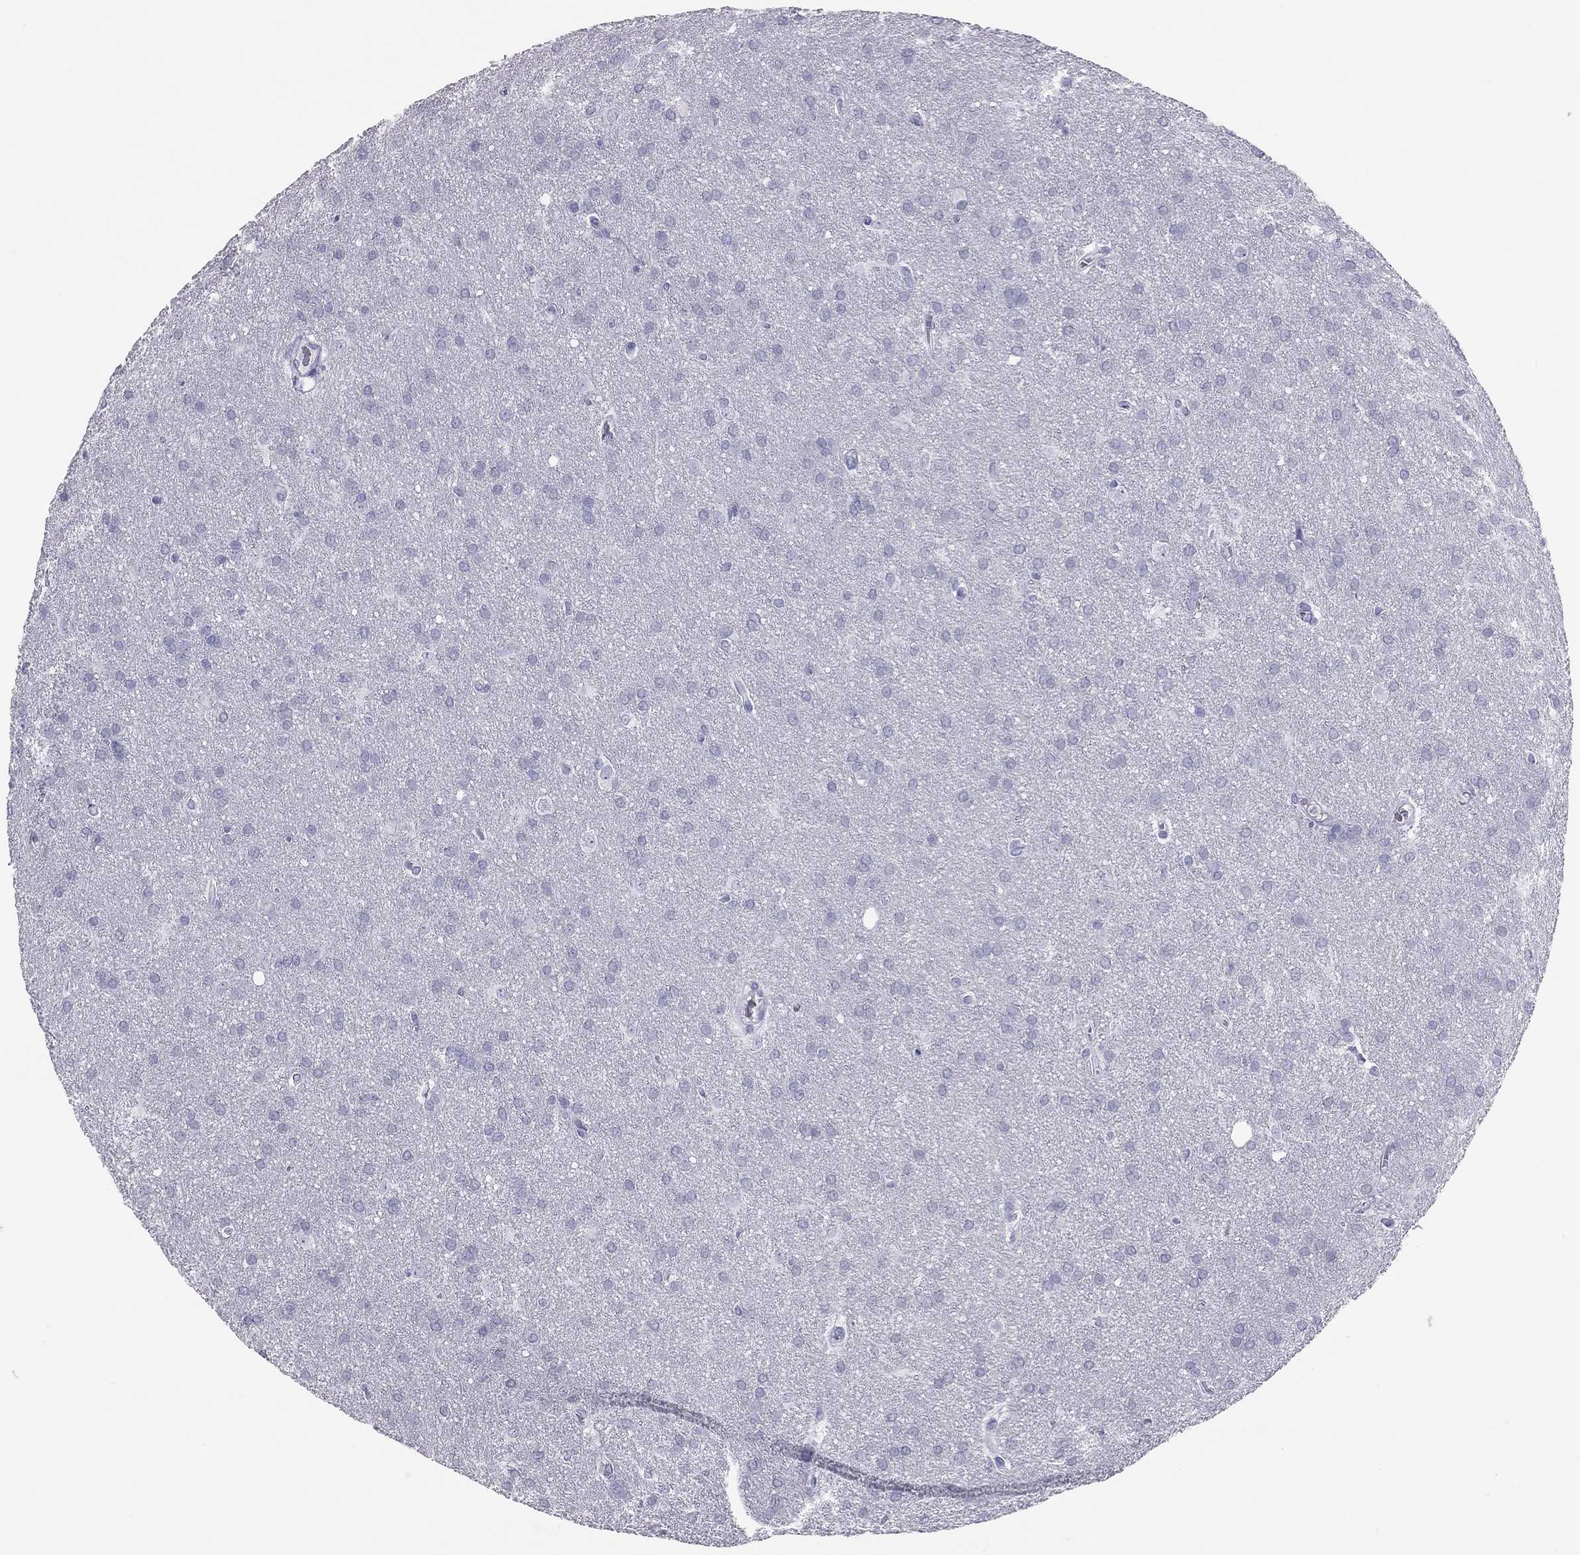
{"staining": {"intensity": "negative", "quantity": "none", "location": "none"}, "tissue": "glioma", "cell_type": "Tumor cells", "image_type": "cancer", "snomed": [{"axis": "morphology", "description": "Glioma, malignant, Low grade"}, {"axis": "topography", "description": "Brain"}], "caption": "Immunohistochemistry photomicrograph of human glioma stained for a protein (brown), which shows no staining in tumor cells.", "gene": "KLRG1", "patient": {"sex": "female", "age": 32}}